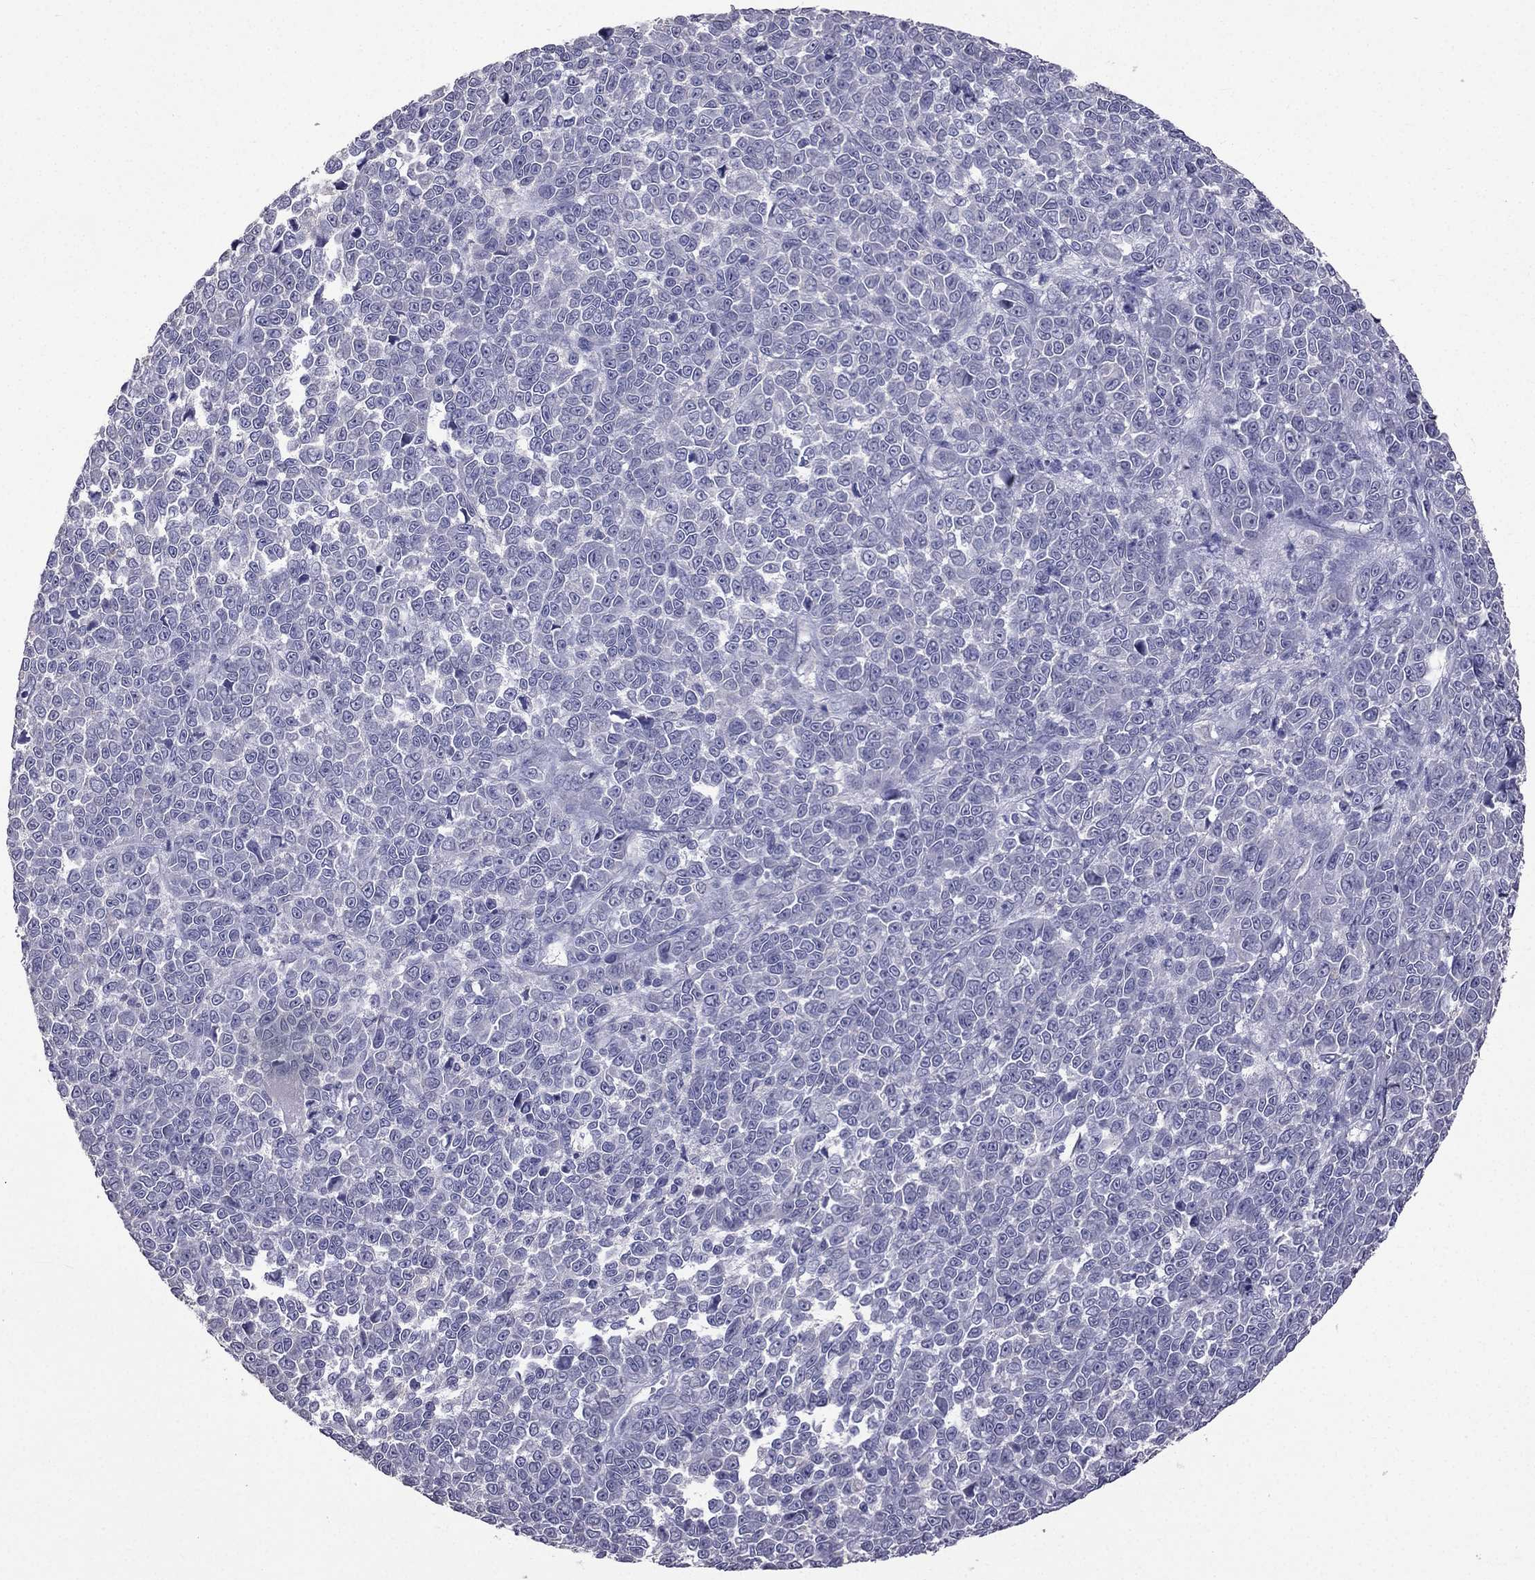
{"staining": {"intensity": "negative", "quantity": "none", "location": "none"}, "tissue": "melanoma", "cell_type": "Tumor cells", "image_type": "cancer", "snomed": [{"axis": "morphology", "description": "Malignant melanoma, NOS"}, {"axis": "topography", "description": "Skin"}], "caption": "High power microscopy photomicrograph of an IHC micrograph of malignant melanoma, revealing no significant positivity in tumor cells.", "gene": "SCG5", "patient": {"sex": "female", "age": 95}}